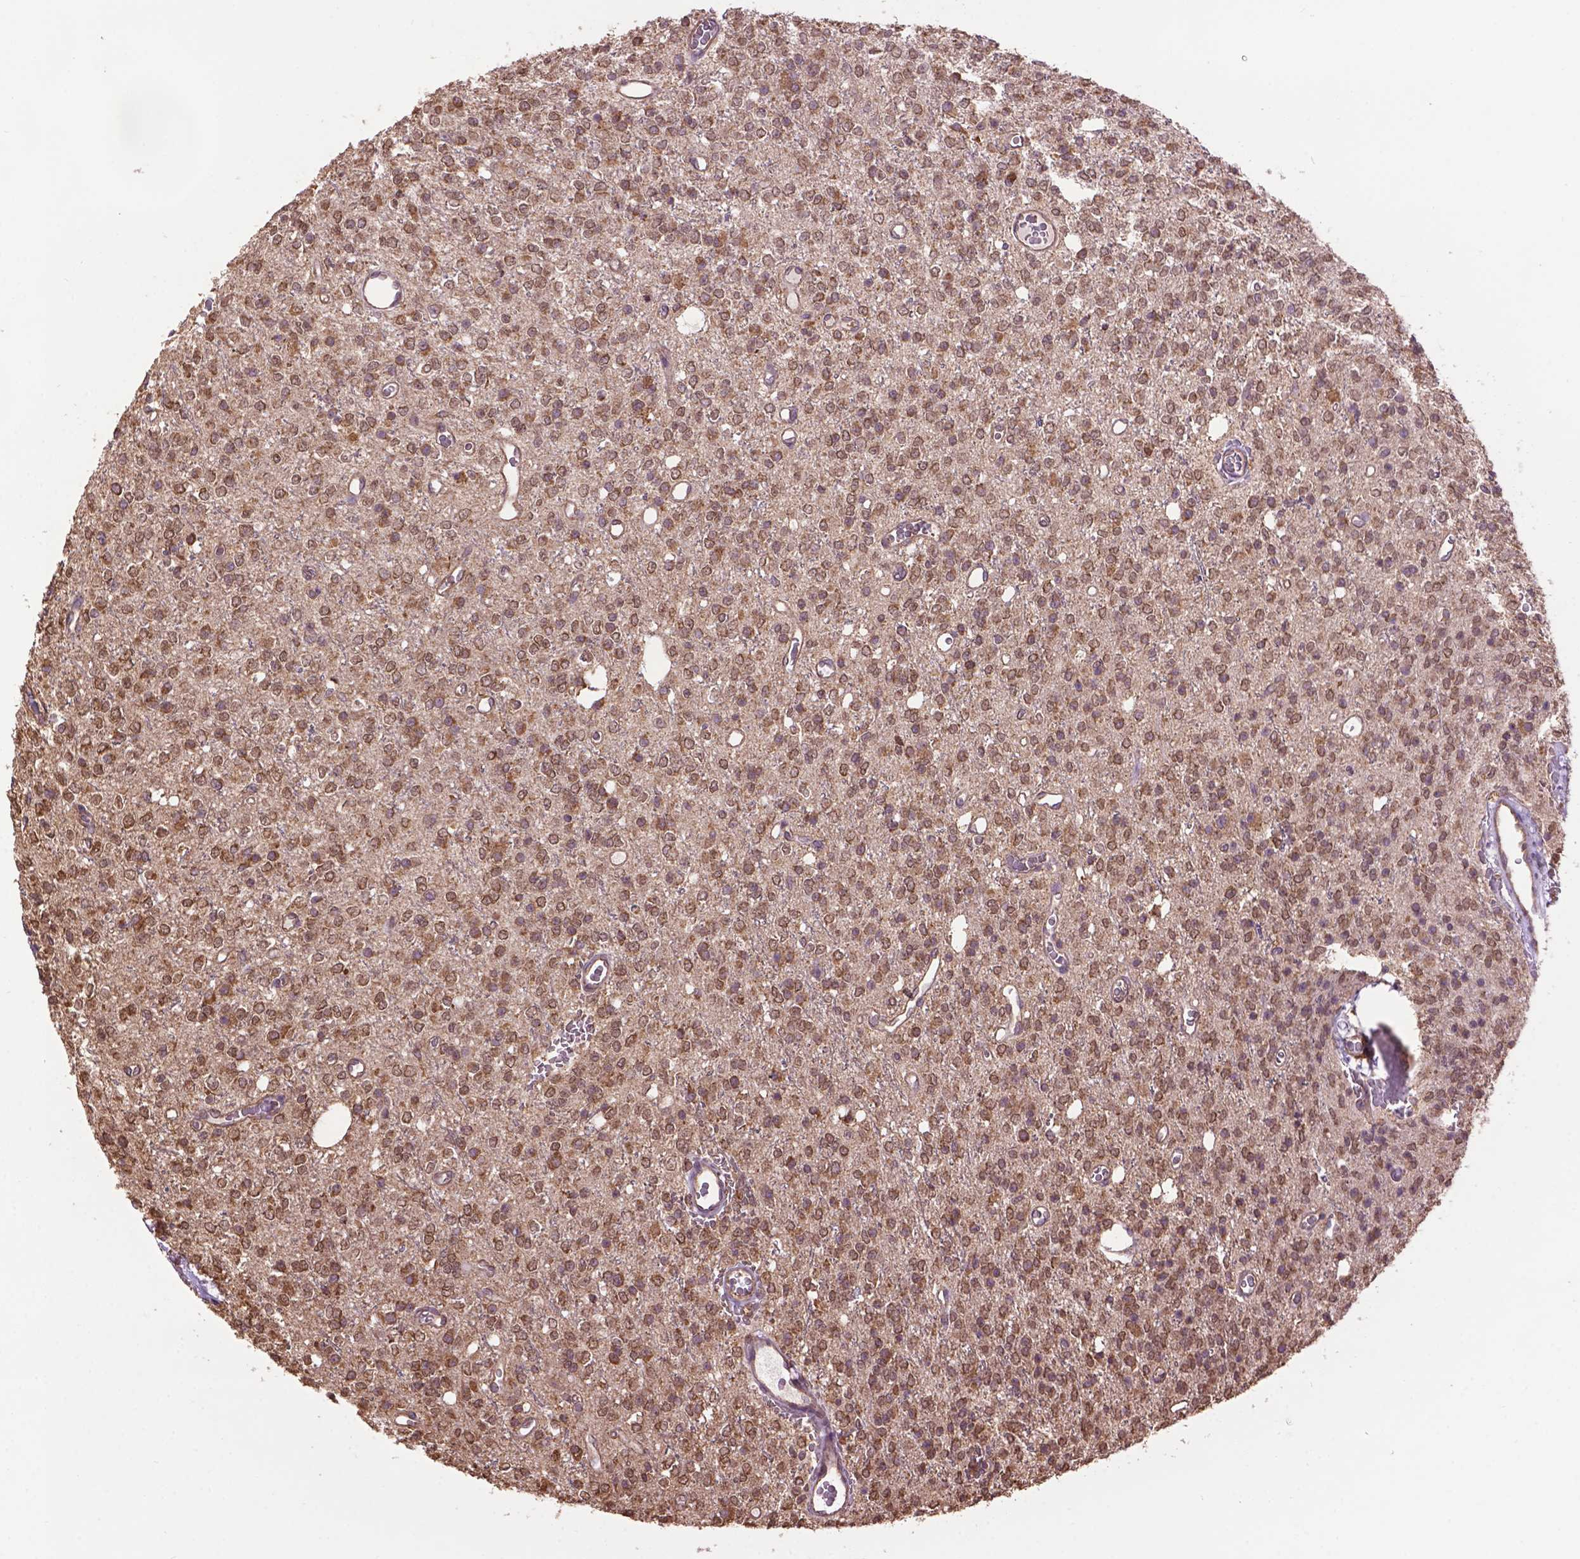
{"staining": {"intensity": "moderate", "quantity": ">75%", "location": "cytoplasmic/membranous"}, "tissue": "glioma", "cell_type": "Tumor cells", "image_type": "cancer", "snomed": [{"axis": "morphology", "description": "Glioma, malignant, Low grade"}, {"axis": "topography", "description": "Brain"}], "caption": "Immunohistochemical staining of malignant low-grade glioma shows medium levels of moderate cytoplasmic/membranous protein positivity in approximately >75% of tumor cells.", "gene": "PPP2R5E", "patient": {"sex": "female", "age": 45}}